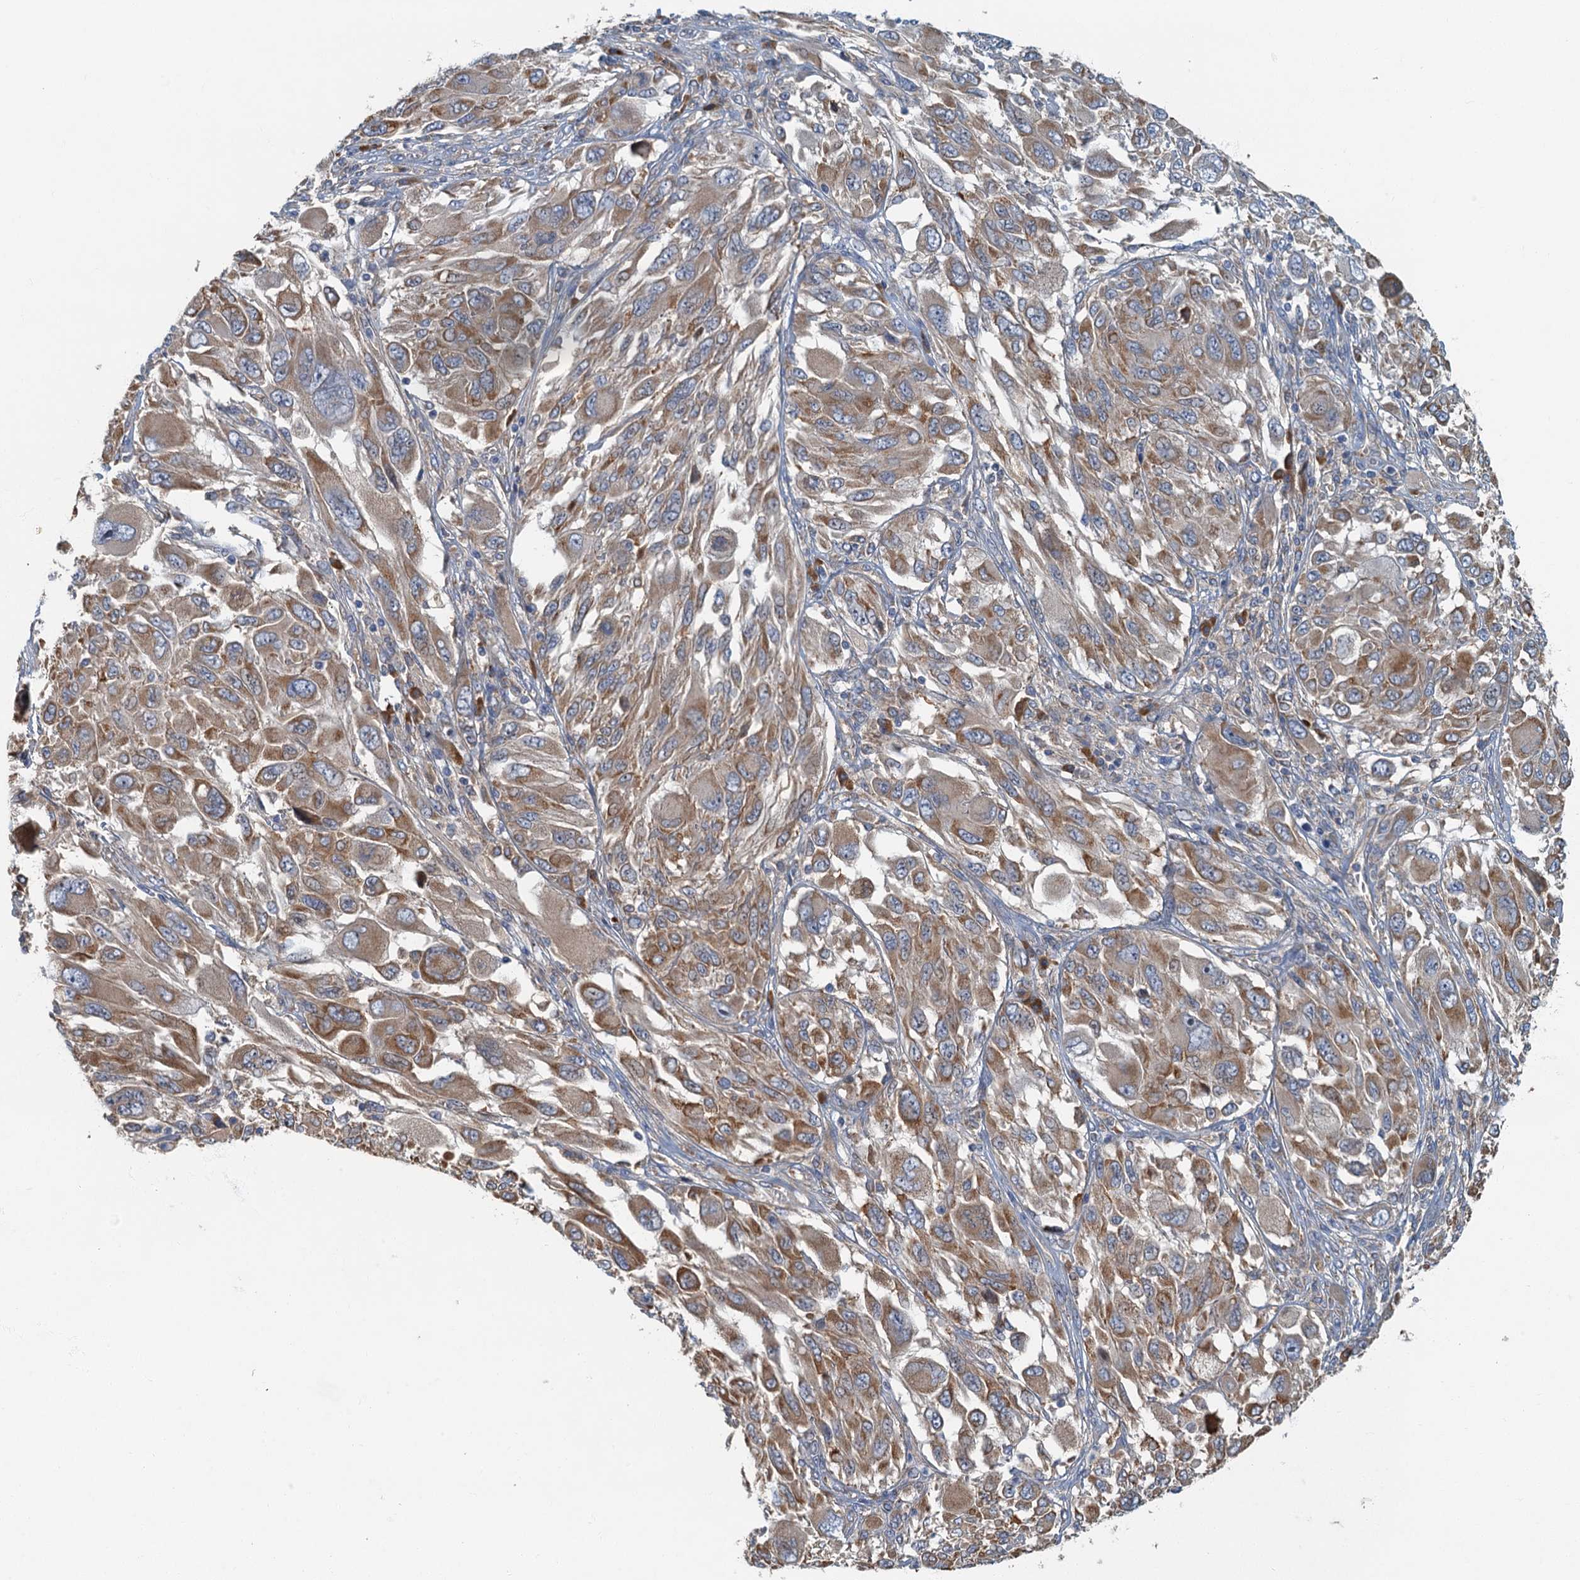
{"staining": {"intensity": "moderate", "quantity": ">75%", "location": "cytoplasmic/membranous"}, "tissue": "melanoma", "cell_type": "Tumor cells", "image_type": "cancer", "snomed": [{"axis": "morphology", "description": "Malignant melanoma, NOS"}, {"axis": "topography", "description": "Skin"}], "caption": "Immunohistochemistry (IHC) (DAB) staining of human malignant melanoma demonstrates moderate cytoplasmic/membranous protein expression in approximately >75% of tumor cells.", "gene": "SPDYC", "patient": {"sex": "female", "age": 91}}